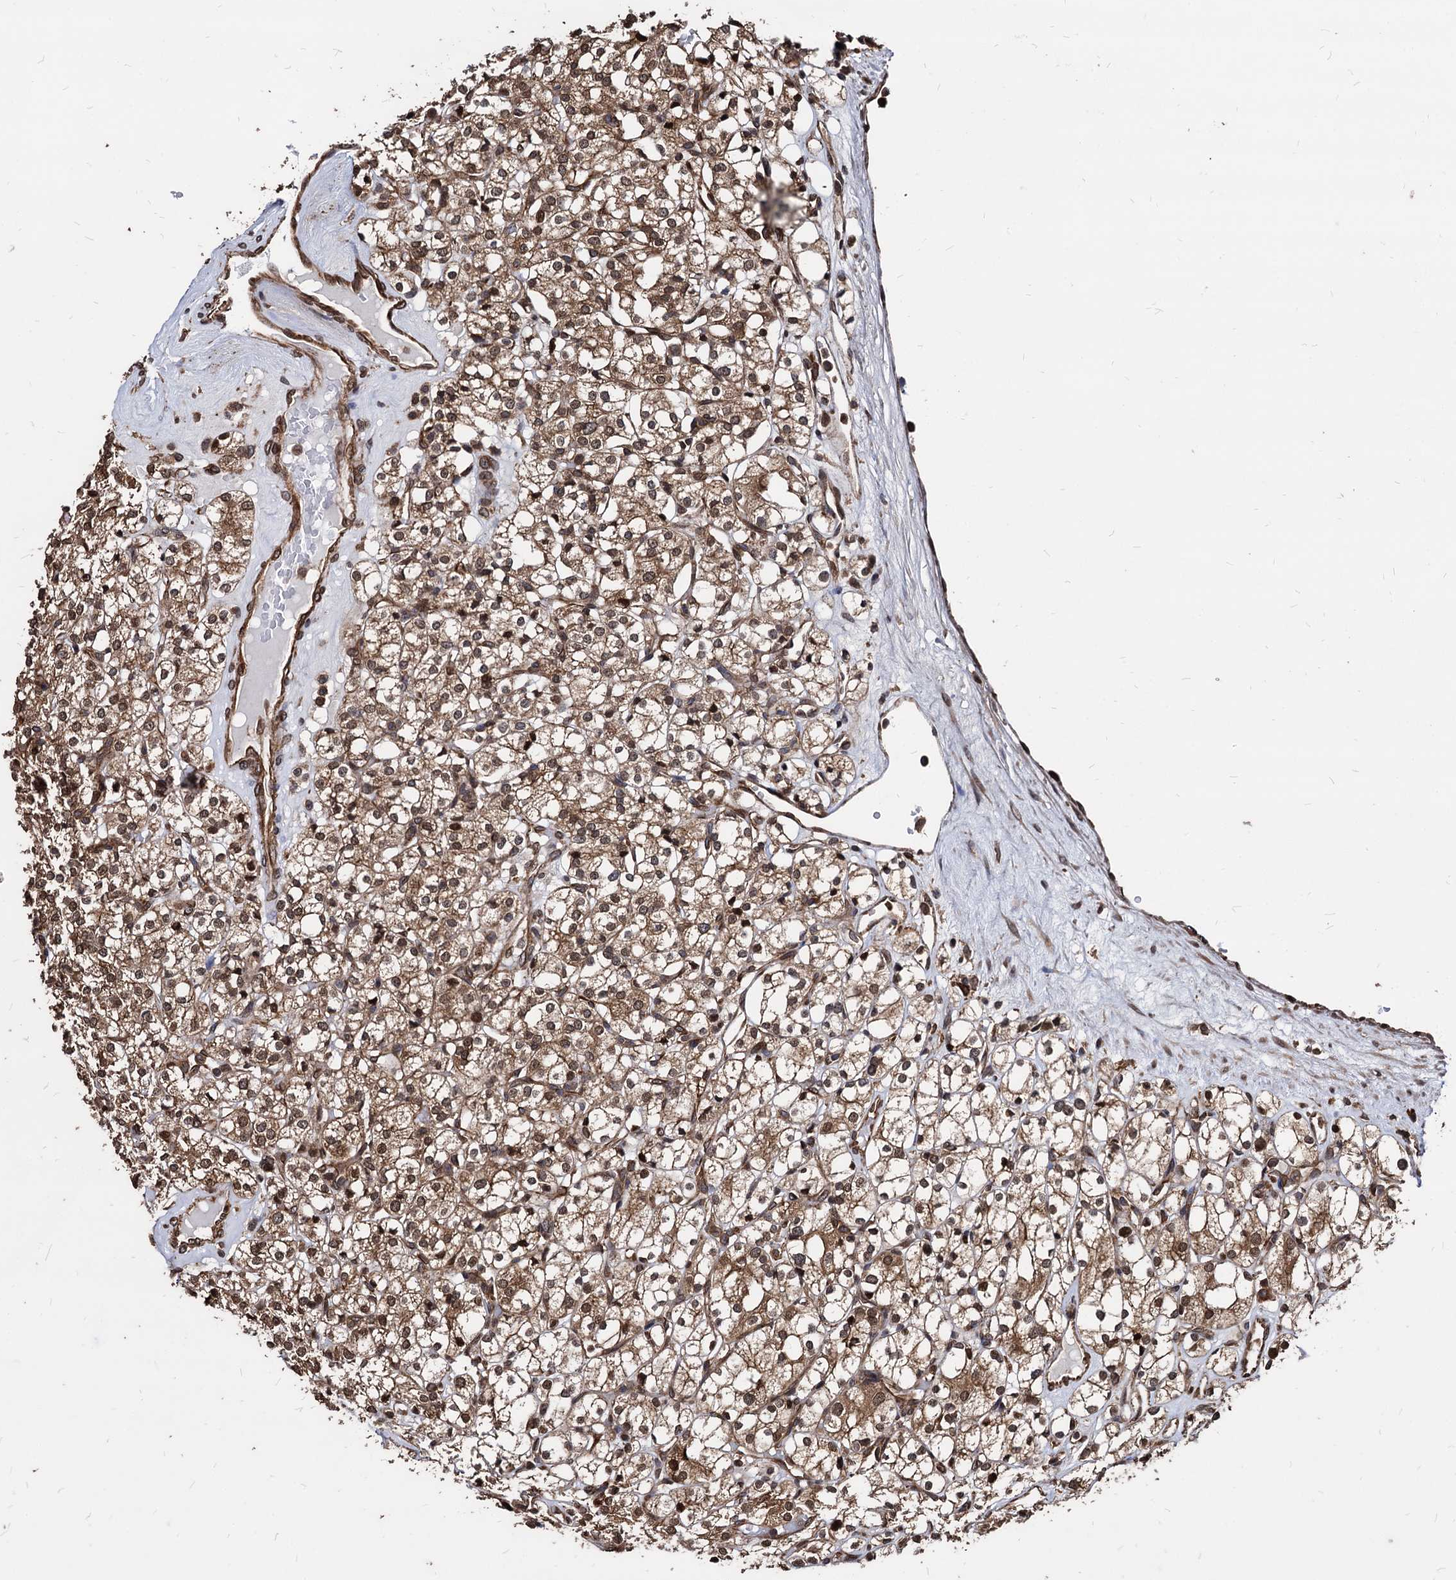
{"staining": {"intensity": "moderate", "quantity": ">75%", "location": "cytoplasmic/membranous,nuclear"}, "tissue": "renal cancer", "cell_type": "Tumor cells", "image_type": "cancer", "snomed": [{"axis": "morphology", "description": "Adenocarcinoma, NOS"}, {"axis": "topography", "description": "Kidney"}], "caption": "Moderate cytoplasmic/membranous and nuclear positivity for a protein is seen in approximately >75% of tumor cells of adenocarcinoma (renal) using immunohistochemistry.", "gene": "ANKRD12", "patient": {"sex": "male", "age": 77}}